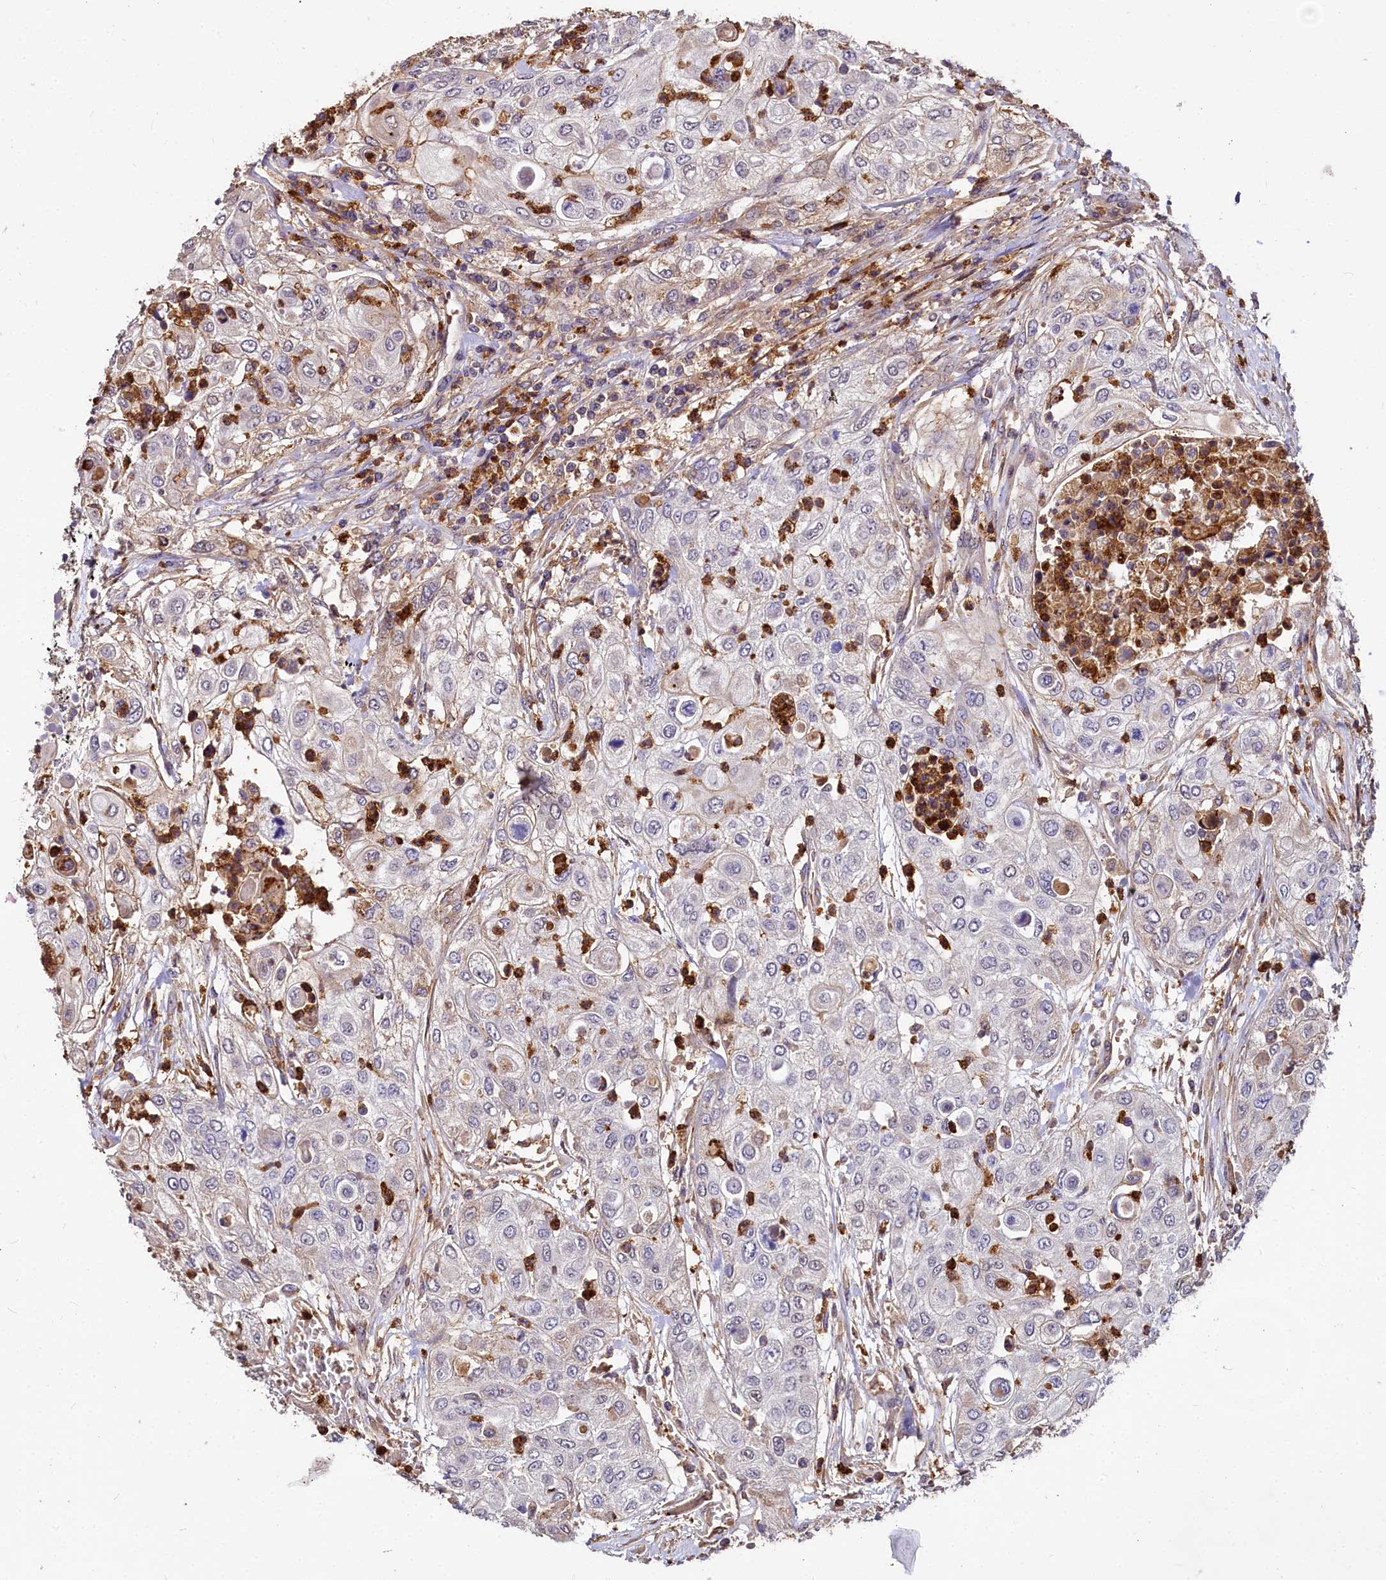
{"staining": {"intensity": "weak", "quantity": "<25%", "location": "cytoplasmic/membranous"}, "tissue": "urothelial cancer", "cell_type": "Tumor cells", "image_type": "cancer", "snomed": [{"axis": "morphology", "description": "Urothelial carcinoma, High grade"}, {"axis": "topography", "description": "Urinary bladder"}], "caption": "Immunohistochemistry of urothelial carcinoma (high-grade) reveals no staining in tumor cells.", "gene": "ATG101", "patient": {"sex": "female", "age": 79}}